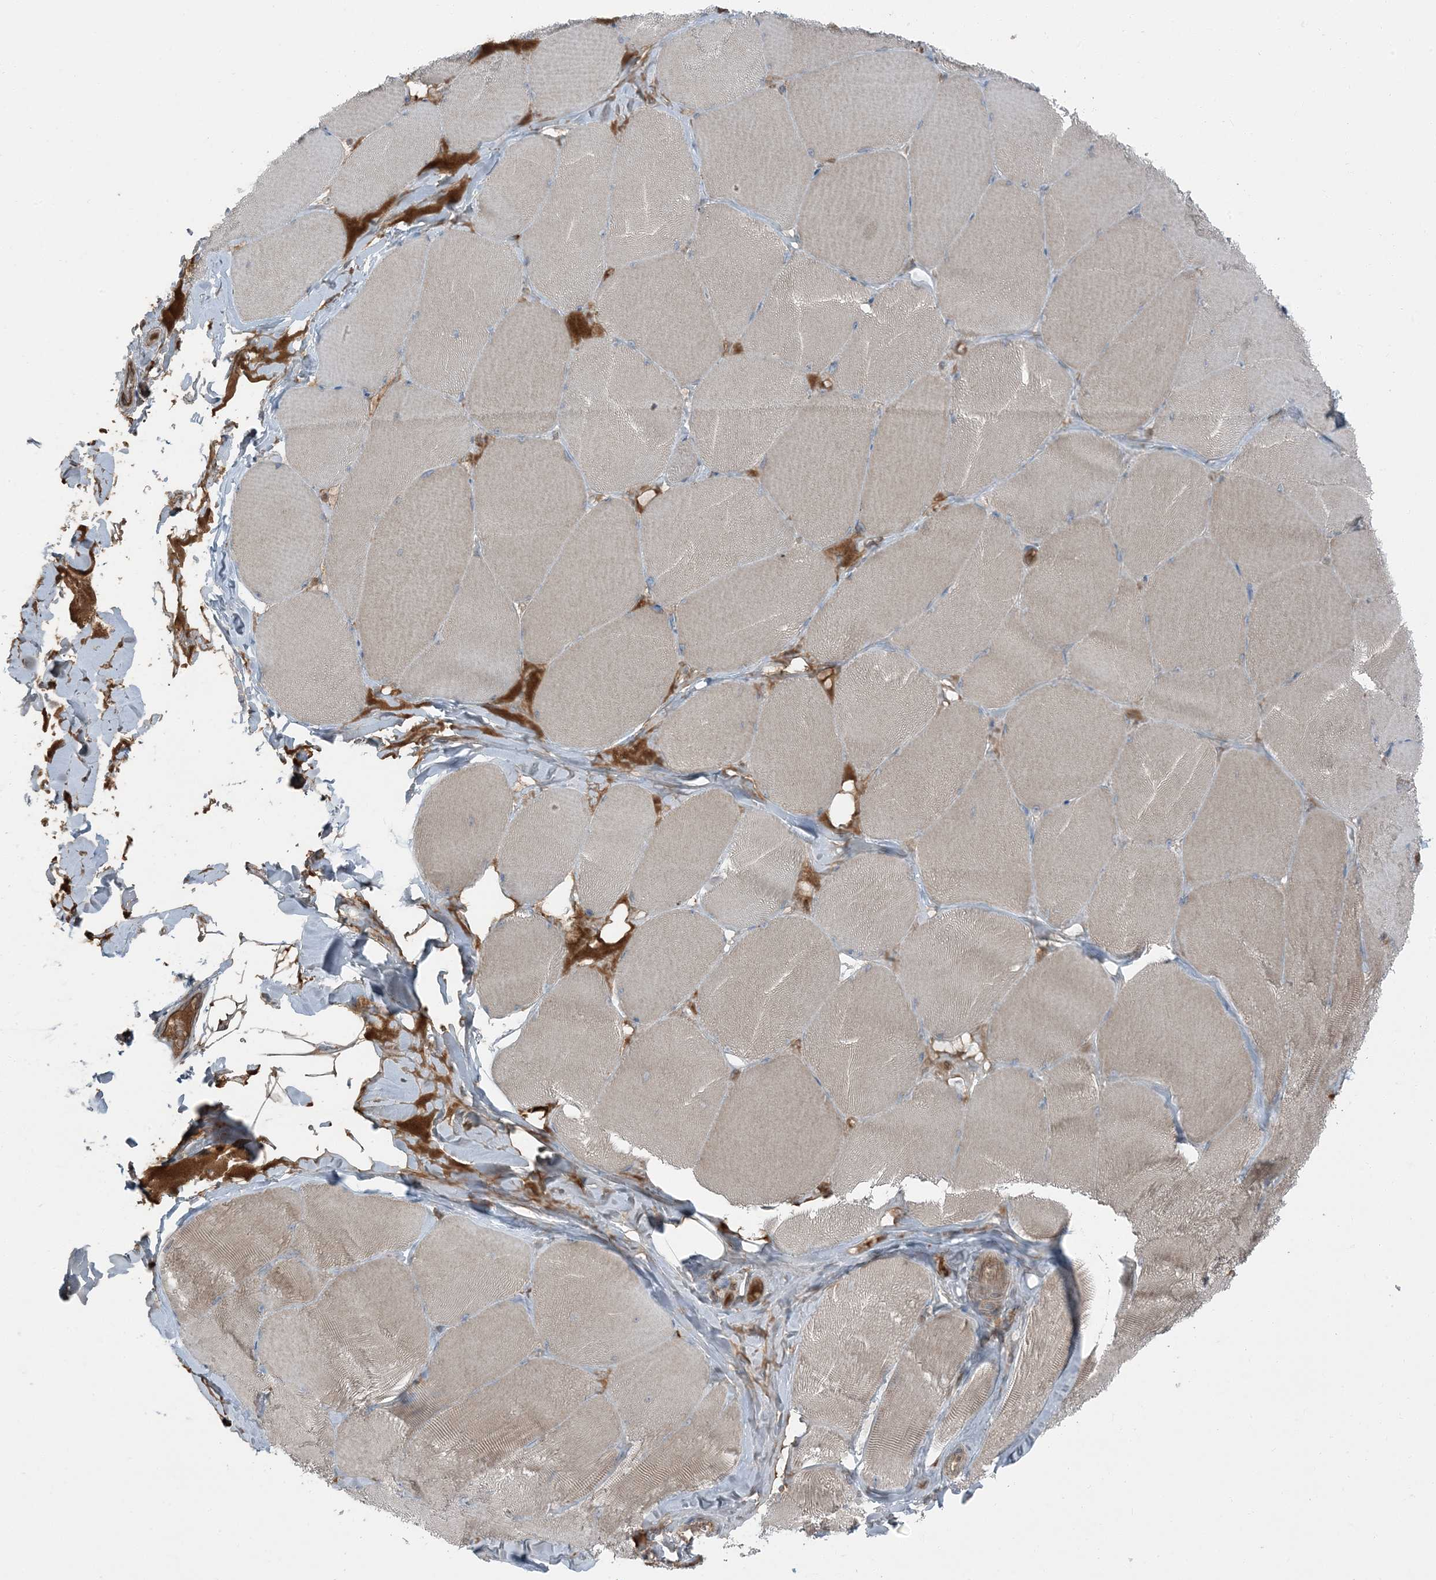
{"staining": {"intensity": "weak", "quantity": "<25%", "location": "cytoplasmic/membranous"}, "tissue": "skeletal muscle", "cell_type": "Myocytes", "image_type": "normal", "snomed": [{"axis": "morphology", "description": "Normal tissue, NOS"}, {"axis": "topography", "description": "Skin"}, {"axis": "topography", "description": "Skeletal muscle"}], "caption": "The immunohistochemistry image has no significant positivity in myocytes of skeletal muscle.", "gene": "RAB3GAP1", "patient": {"sex": "male", "age": 83}}